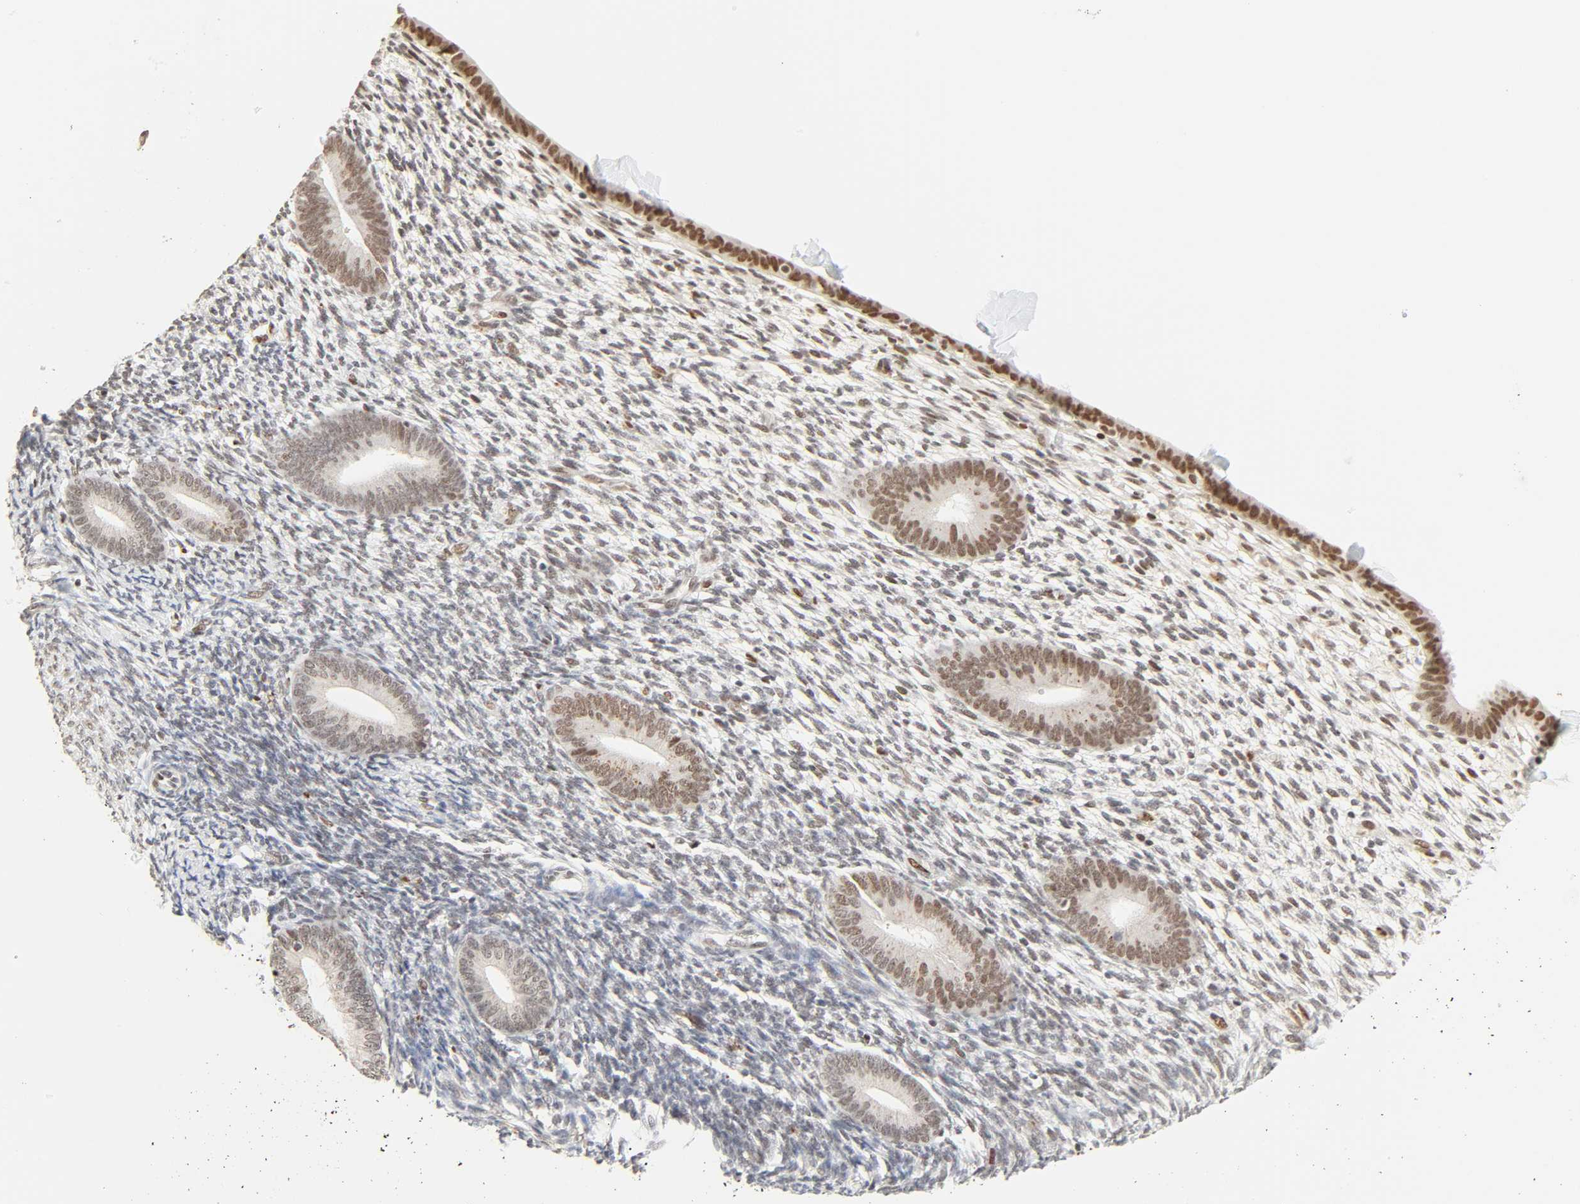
{"staining": {"intensity": "weak", "quantity": ">75%", "location": "nuclear"}, "tissue": "endometrium", "cell_type": "Cells in endometrial stroma", "image_type": "normal", "snomed": [{"axis": "morphology", "description": "Normal tissue, NOS"}, {"axis": "topography", "description": "Endometrium"}], "caption": "Endometrium stained with DAB IHC exhibits low levels of weak nuclear positivity in about >75% of cells in endometrial stroma. (DAB (3,3'-diaminobenzidine) = brown stain, brightfield microscopy at high magnification).", "gene": "DAZAP1", "patient": {"sex": "female", "age": 57}}